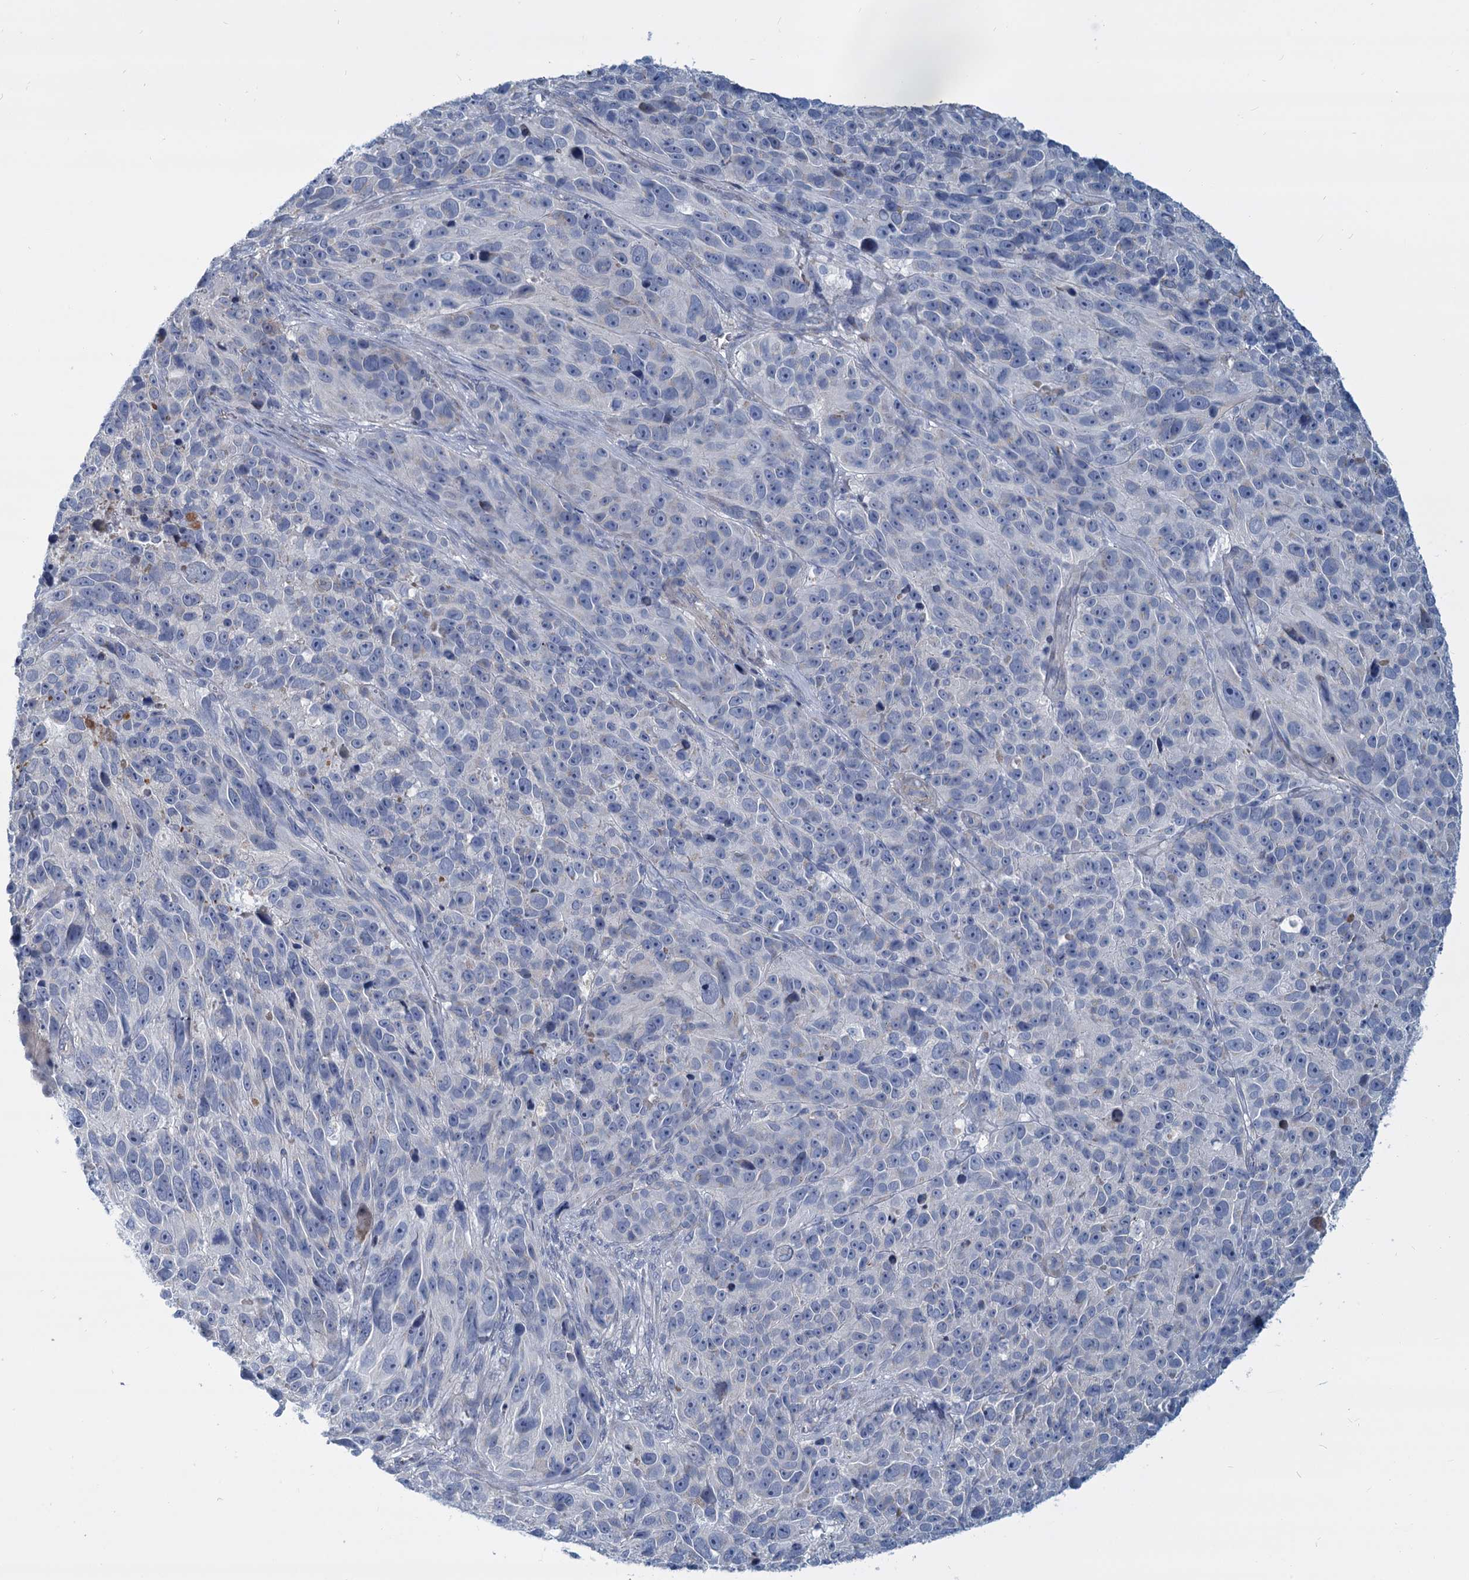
{"staining": {"intensity": "negative", "quantity": "none", "location": "none"}, "tissue": "melanoma", "cell_type": "Tumor cells", "image_type": "cancer", "snomed": [{"axis": "morphology", "description": "Malignant melanoma, NOS"}, {"axis": "topography", "description": "Skin"}], "caption": "High magnification brightfield microscopy of melanoma stained with DAB (3,3'-diaminobenzidine) (brown) and counterstained with hematoxylin (blue): tumor cells show no significant expression. Nuclei are stained in blue.", "gene": "GSTM3", "patient": {"sex": "male", "age": 84}}